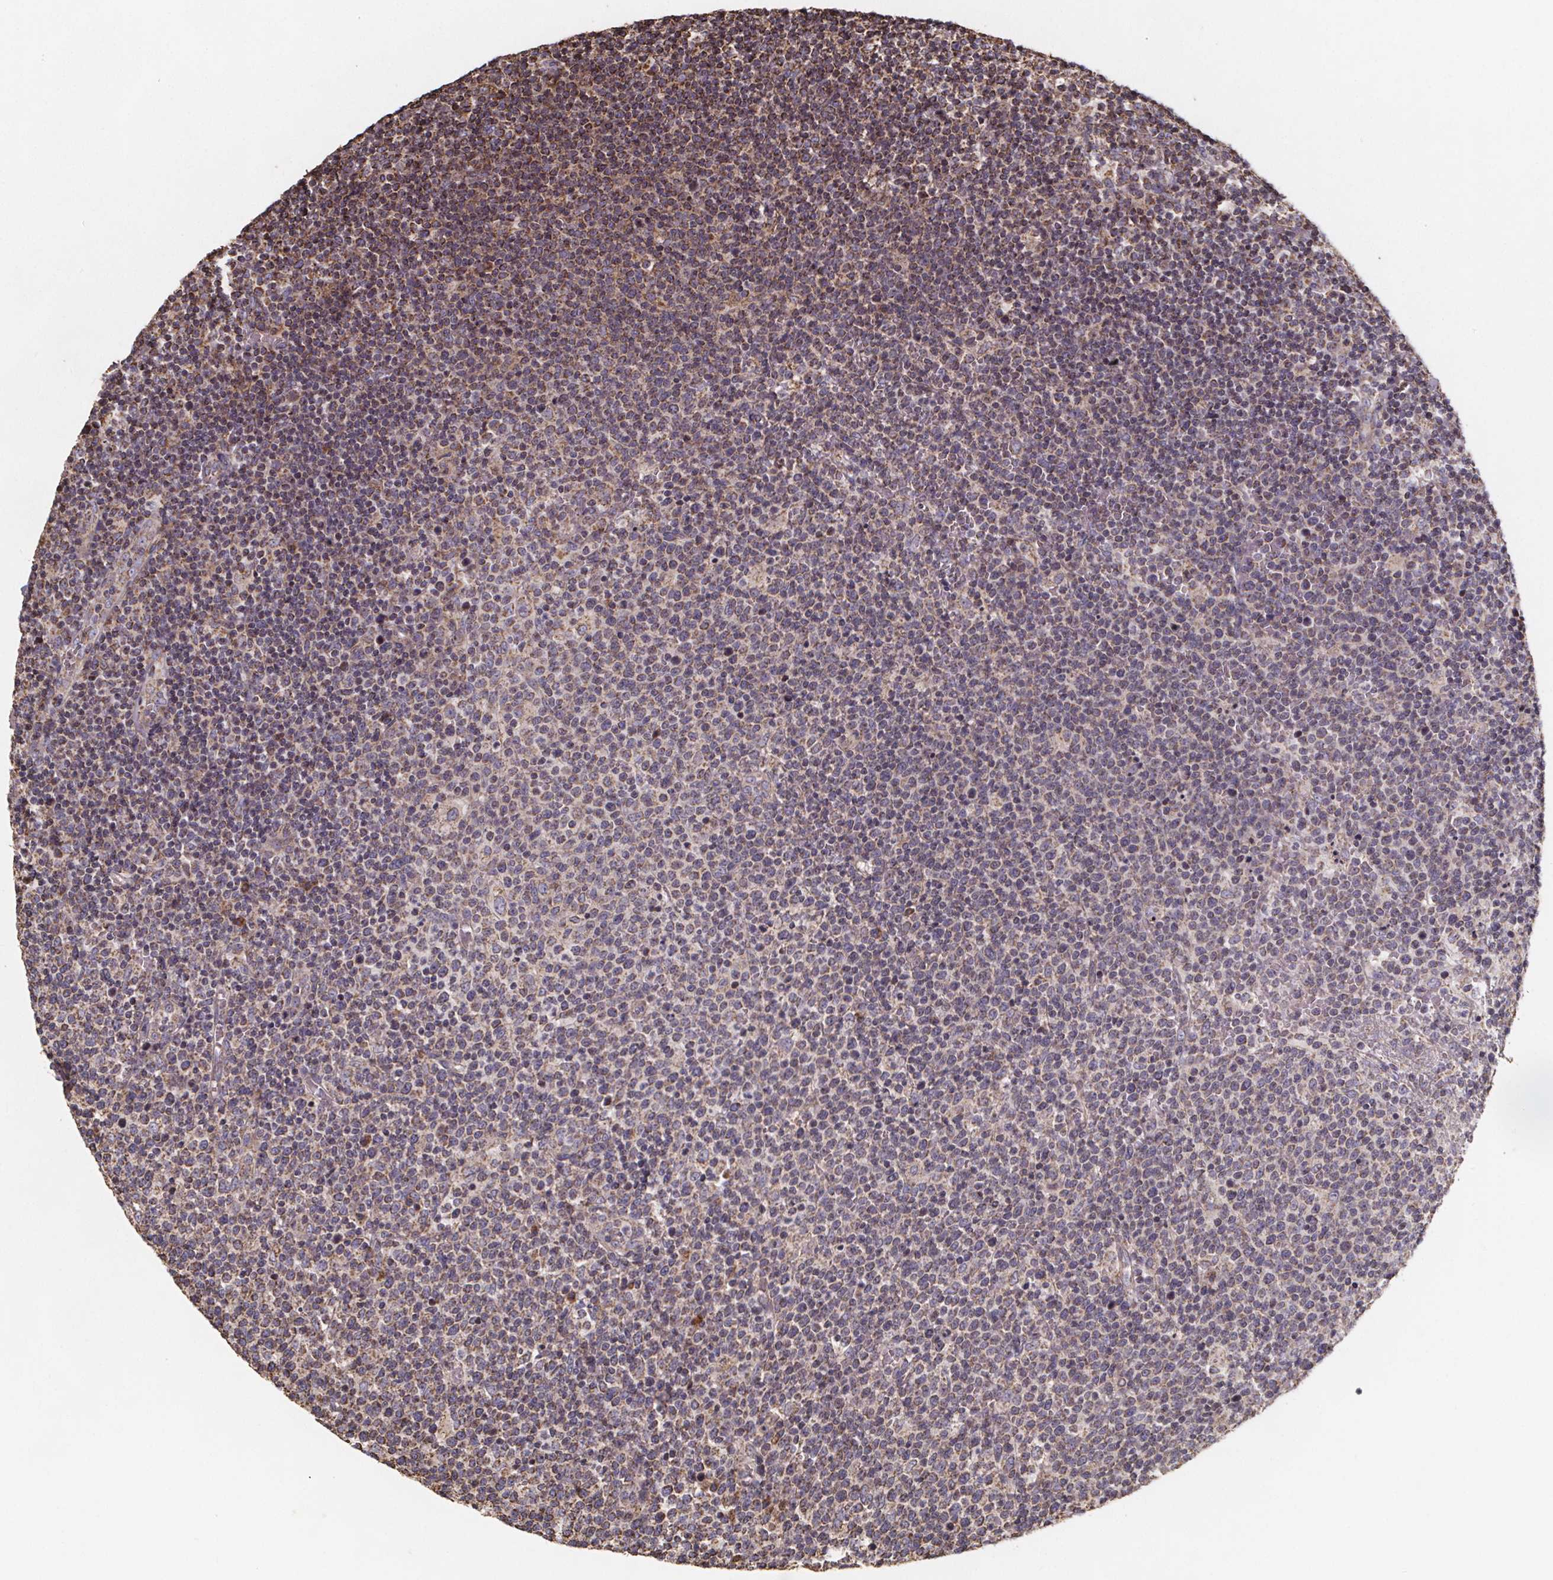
{"staining": {"intensity": "moderate", "quantity": "25%-75%", "location": "cytoplasmic/membranous"}, "tissue": "lymphoma", "cell_type": "Tumor cells", "image_type": "cancer", "snomed": [{"axis": "morphology", "description": "Malignant lymphoma, non-Hodgkin's type, High grade"}, {"axis": "topography", "description": "Lymph node"}], "caption": "Protein expression analysis of lymphoma shows moderate cytoplasmic/membranous expression in approximately 25%-75% of tumor cells.", "gene": "SLC35D2", "patient": {"sex": "male", "age": 61}}